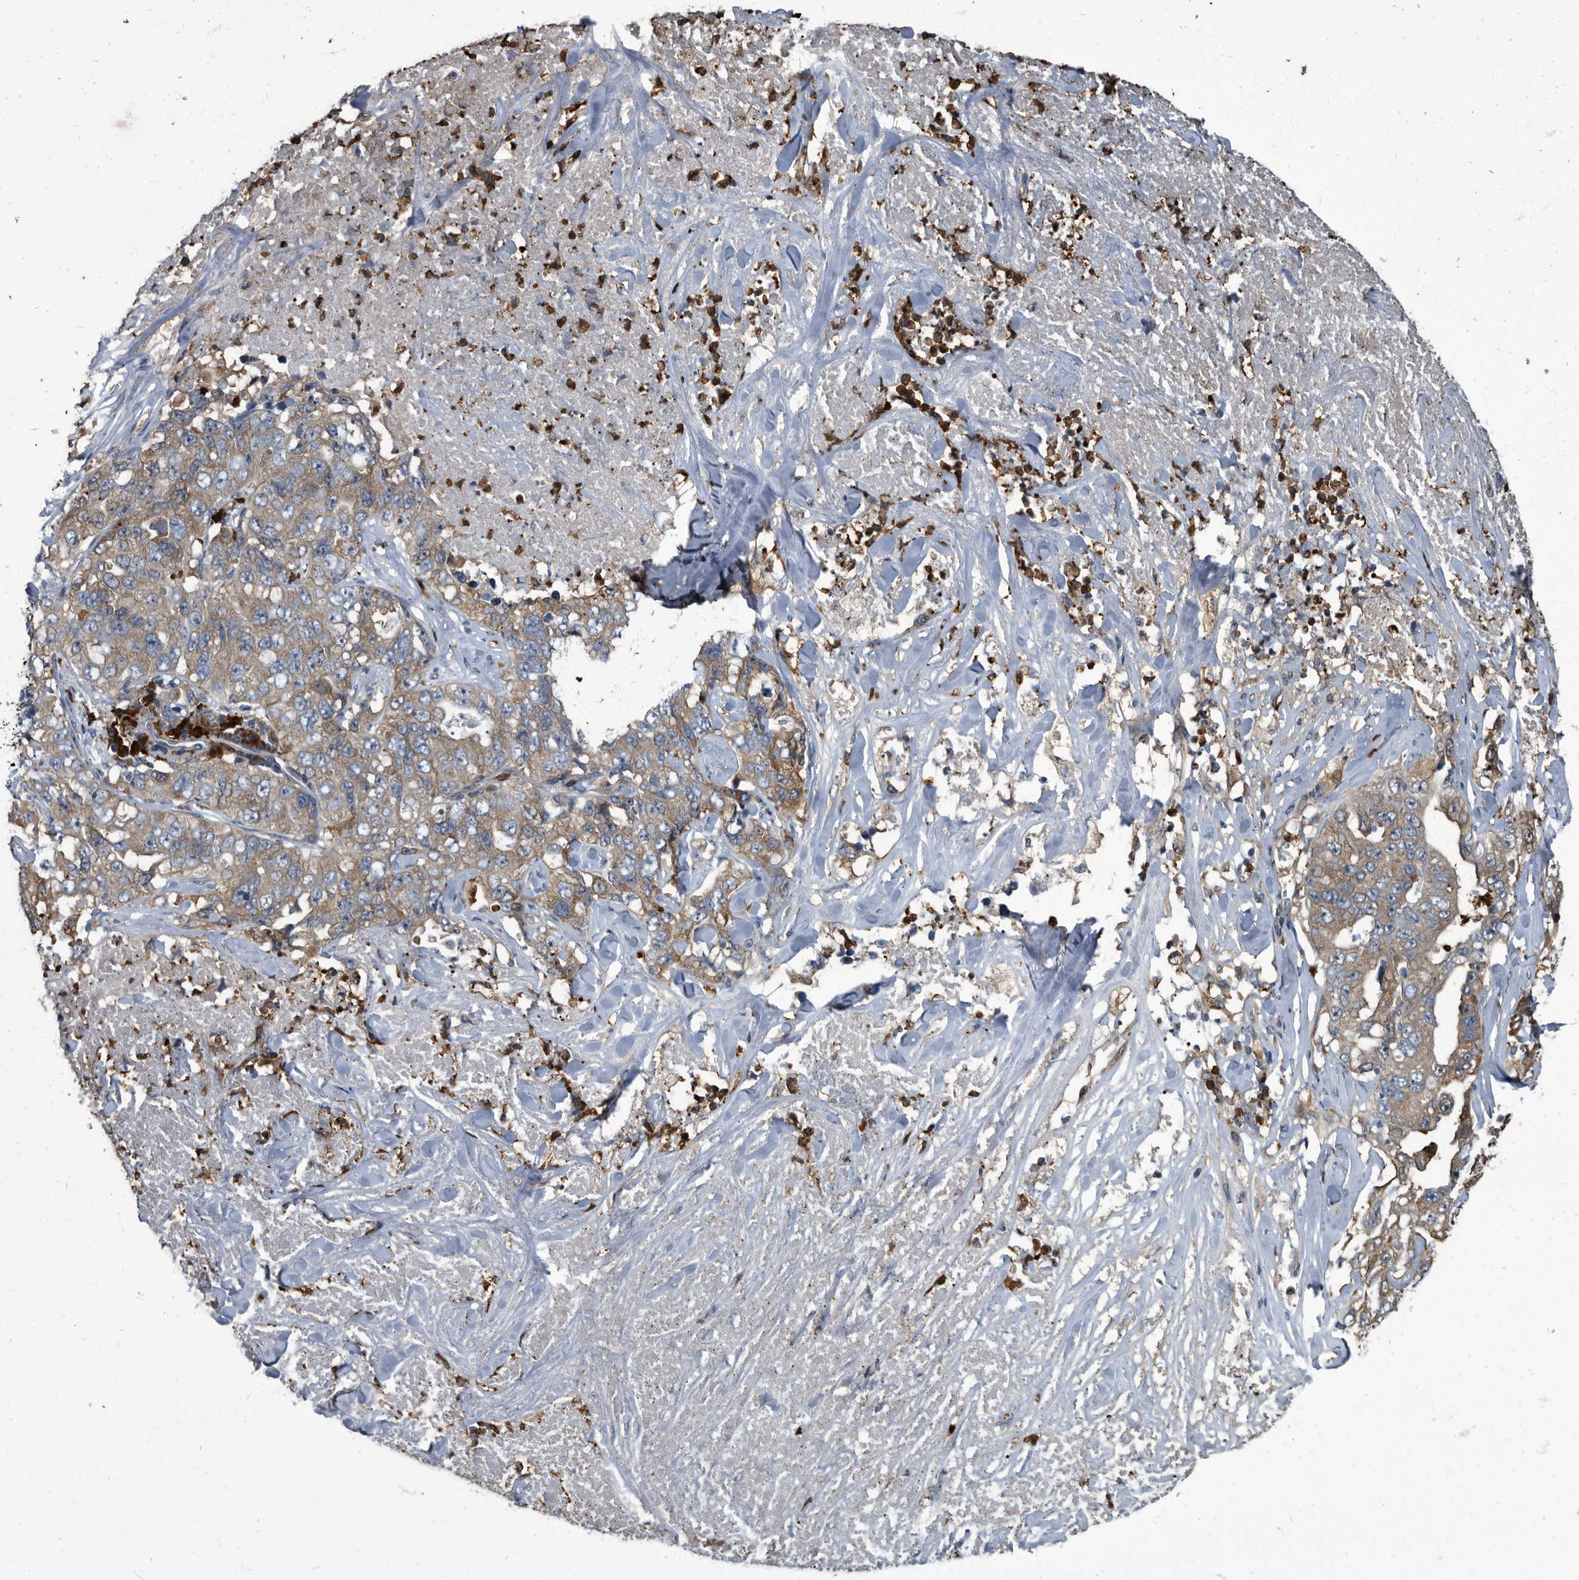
{"staining": {"intensity": "weak", "quantity": ">75%", "location": "cytoplasmic/membranous"}, "tissue": "lung cancer", "cell_type": "Tumor cells", "image_type": "cancer", "snomed": [{"axis": "morphology", "description": "Adenocarcinoma, NOS"}, {"axis": "topography", "description": "Lung"}], "caption": "Protein staining shows weak cytoplasmic/membranous expression in about >75% of tumor cells in lung adenocarcinoma.", "gene": "CDV3", "patient": {"sex": "female", "age": 51}}